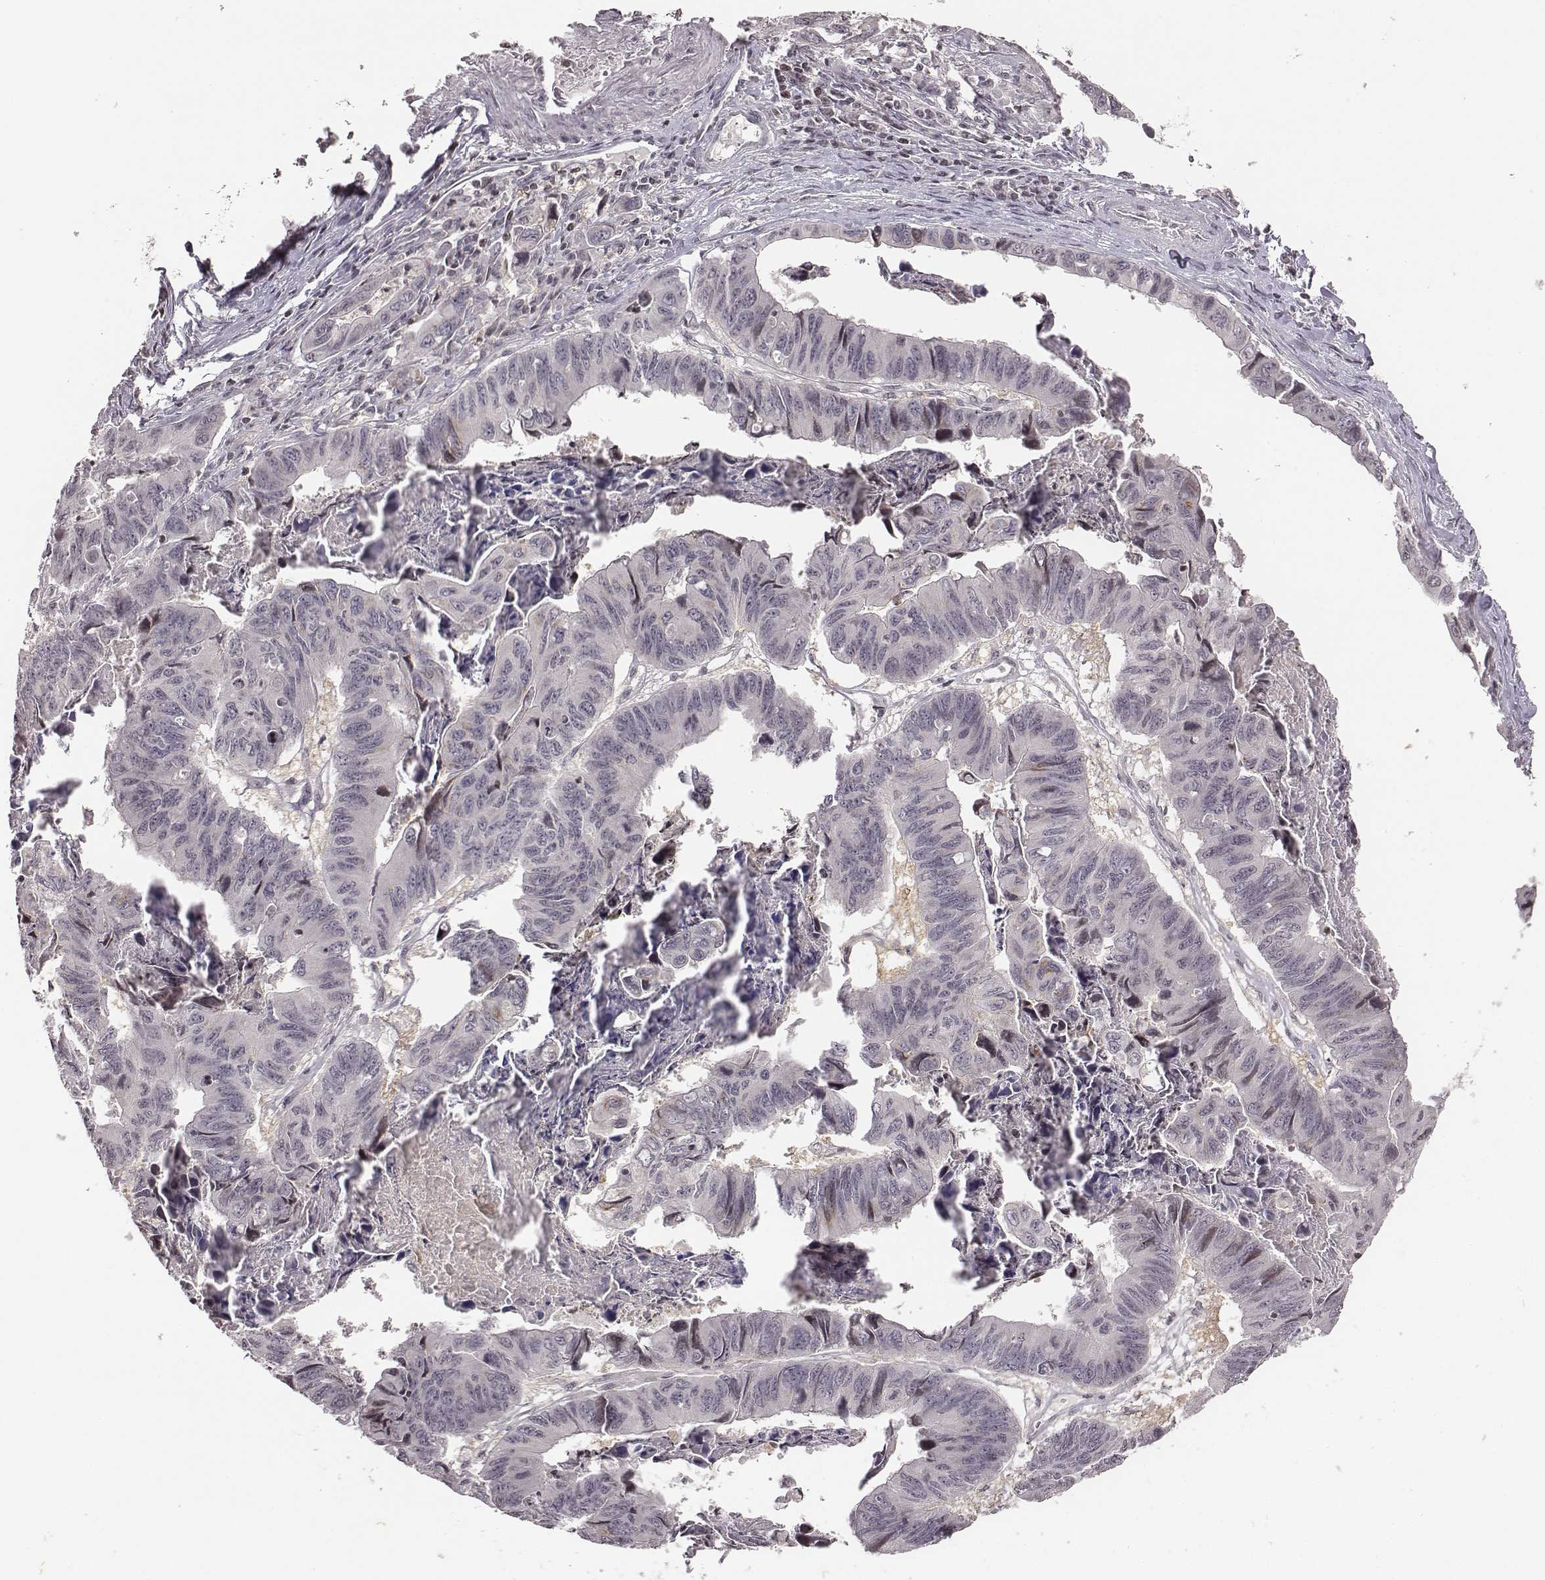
{"staining": {"intensity": "negative", "quantity": "none", "location": "none"}, "tissue": "stomach cancer", "cell_type": "Tumor cells", "image_type": "cancer", "snomed": [{"axis": "morphology", "description": "Adenocarcinoma, NOS"}, {"axis": "topography", "description": "Stomach, lower"}], "caption": "Tumor cells are negative for protein expression in human stomach cancer.", "gene": "GRM4", "patient": {"sex": "male", "age": 77}}